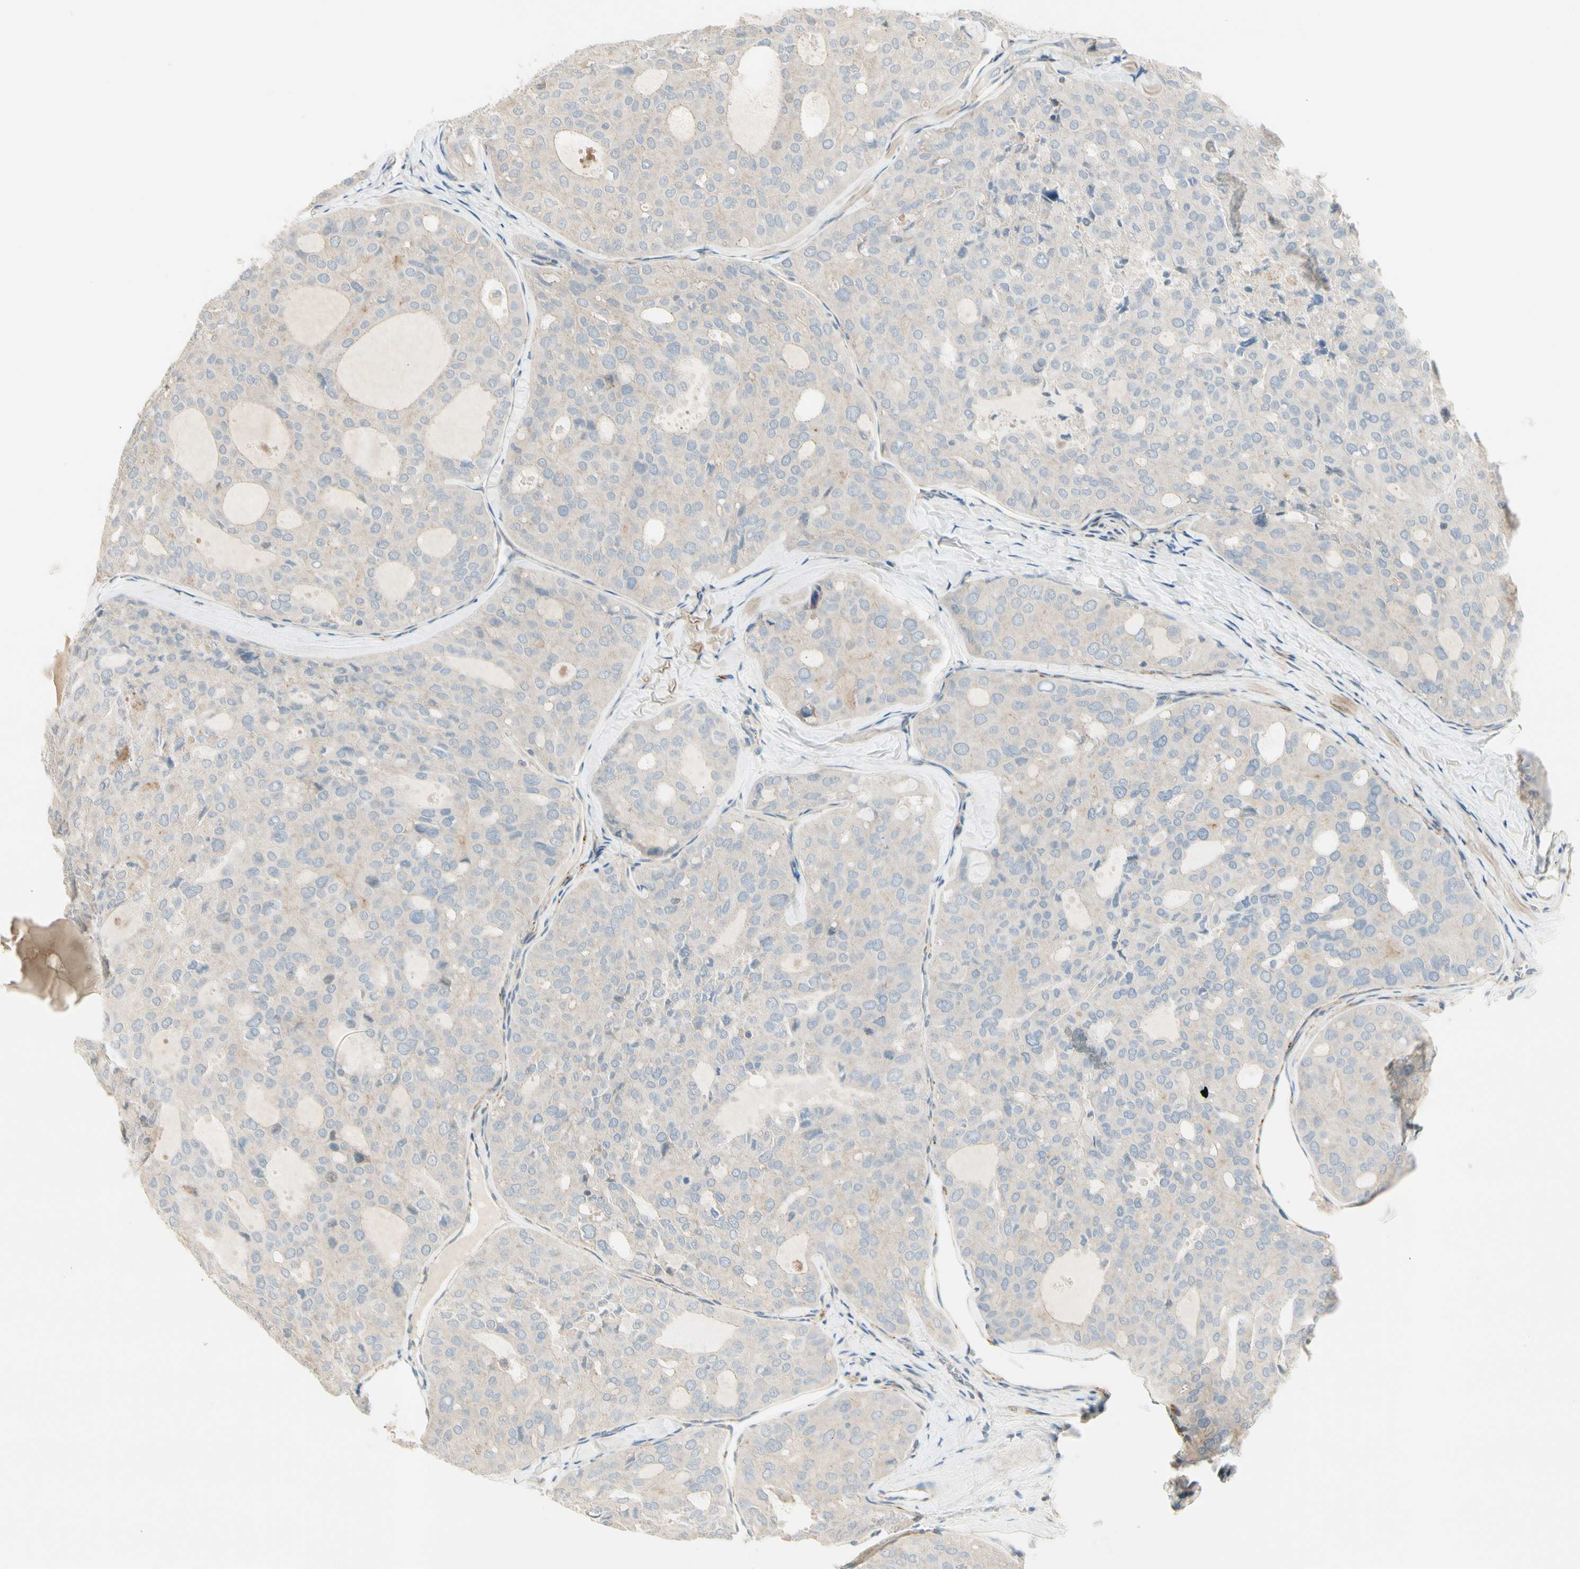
{"staining": {"intensity": "weak", "quantity": "25%-75%", "location": "cytoplasmic/membranous"}, "tissue": "thyroid cancer", "cell_type": "Tumor cells", "image_type": "cancer", "snomed": [{"axis": "morphology", "description": "Follicular adenoma carcinoma, NOS"}, {"axis": "topography", "description": "Thyroid gland"}], "caption": "Weak cytoplasmic/membranous protein positivity is present in about 25%-75% of tumor cells in thyroid cancer. The staining was performed using DAB to visualize the protein expression in brown, while the nuclei were stained in blue with hematoxylin (Magnification: 20x).", "gene": "ADGRA3", "patient": {"sex": "male", "age": 75}}